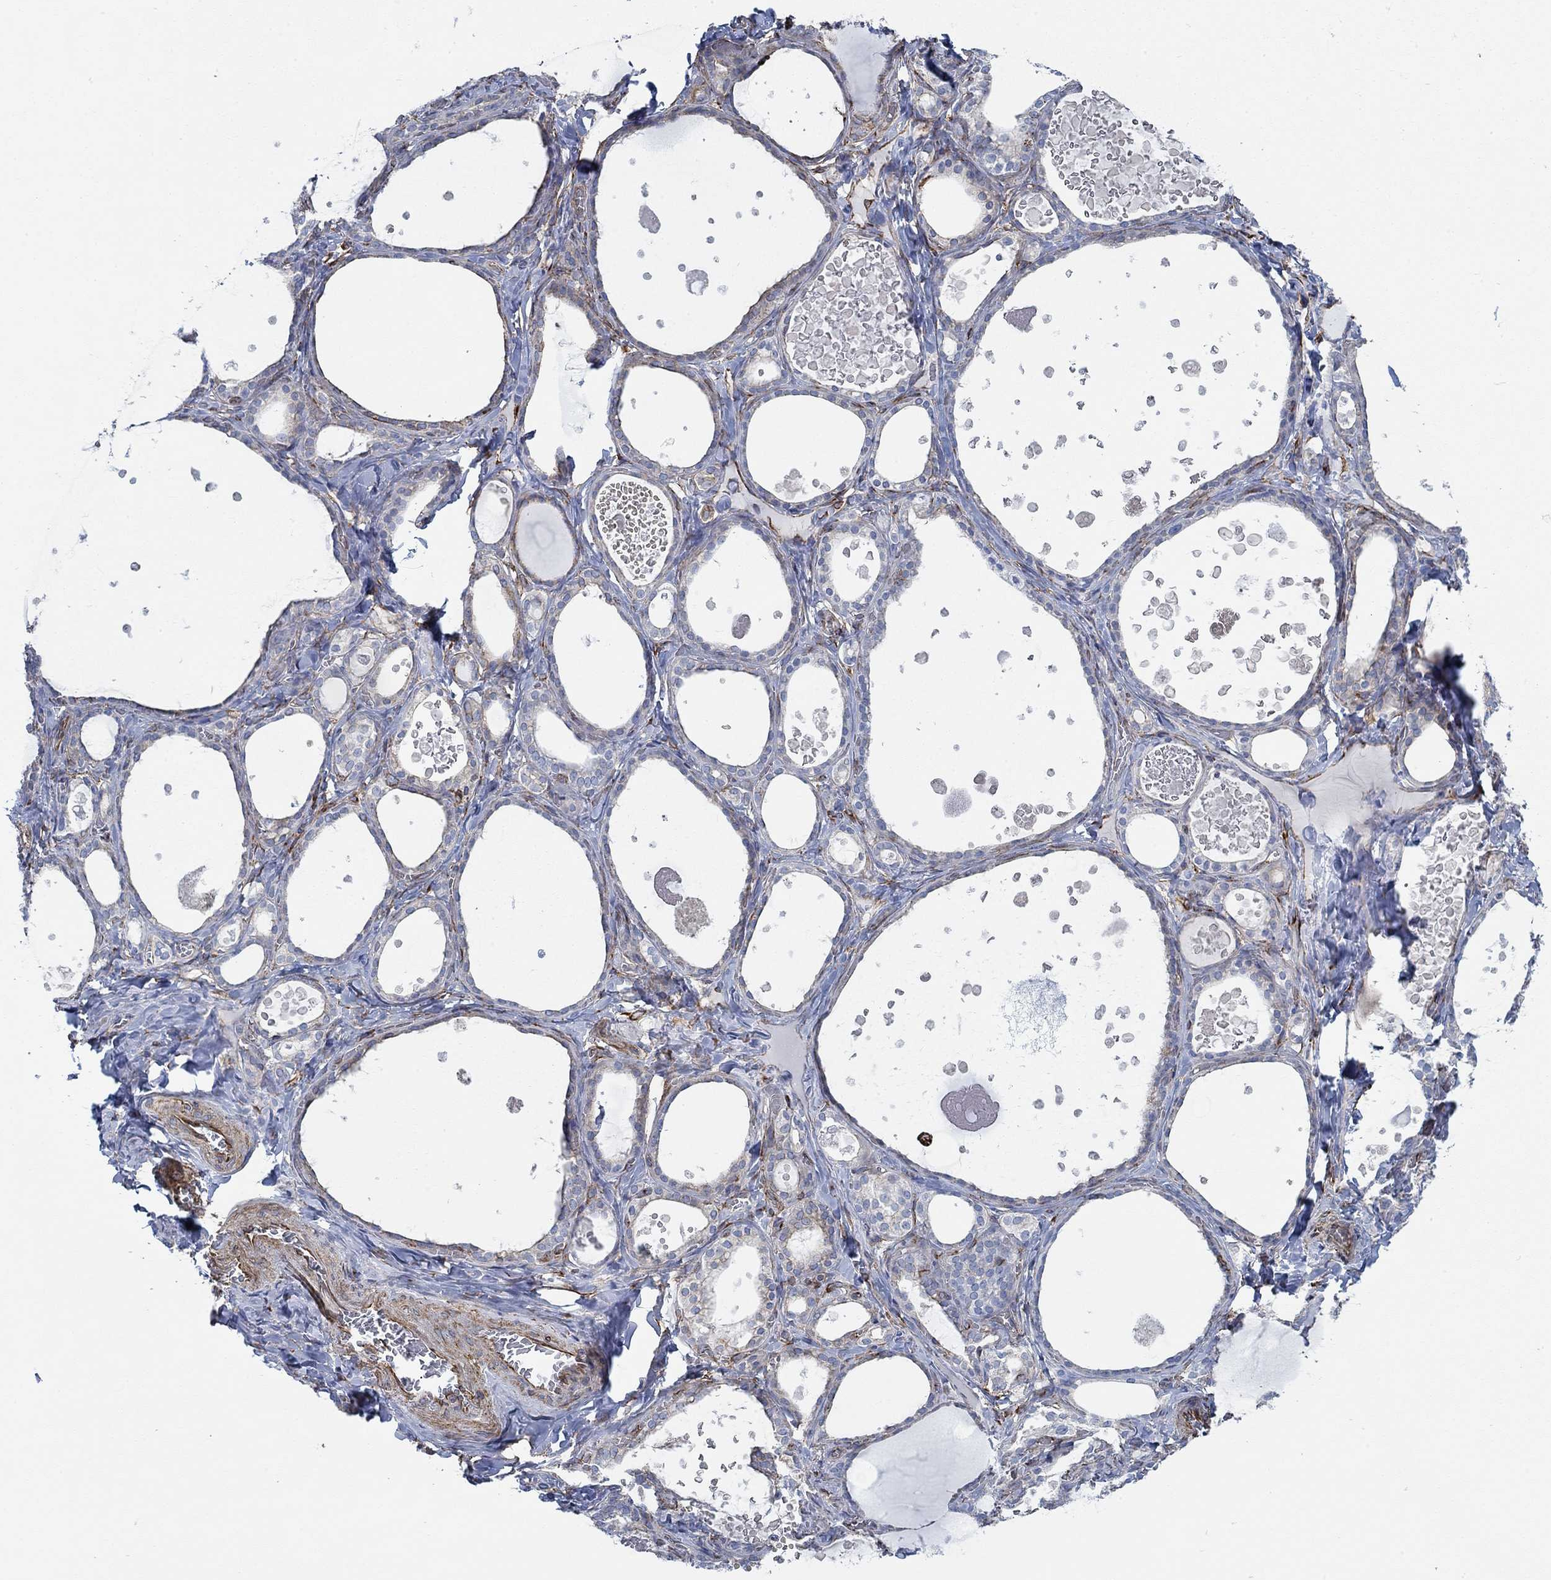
{"staining": {"intensity": "strong", "quantity": "<25%", "location": "cytoplasmic/membranous"}, "tissue": "thyroid gland", "cell_type": "Glandular cells", "image_type": "normal", "snomed": [{"axis": "morphology", "description": "Normal tissue, NOS"}, {"axis": "topography", "description": "Thyroid gland"}], "caption": "Immunohistochemical staining of unremarkable human thyroid gland reveals <25% levels of strong cytoplasmic/membranous protein positivity in approximately <25% of glandular cells. (IHC, brightfield microscopy, high magnification).", "gene": "STC2", "patient": {"sex": "female", "age": 56}}